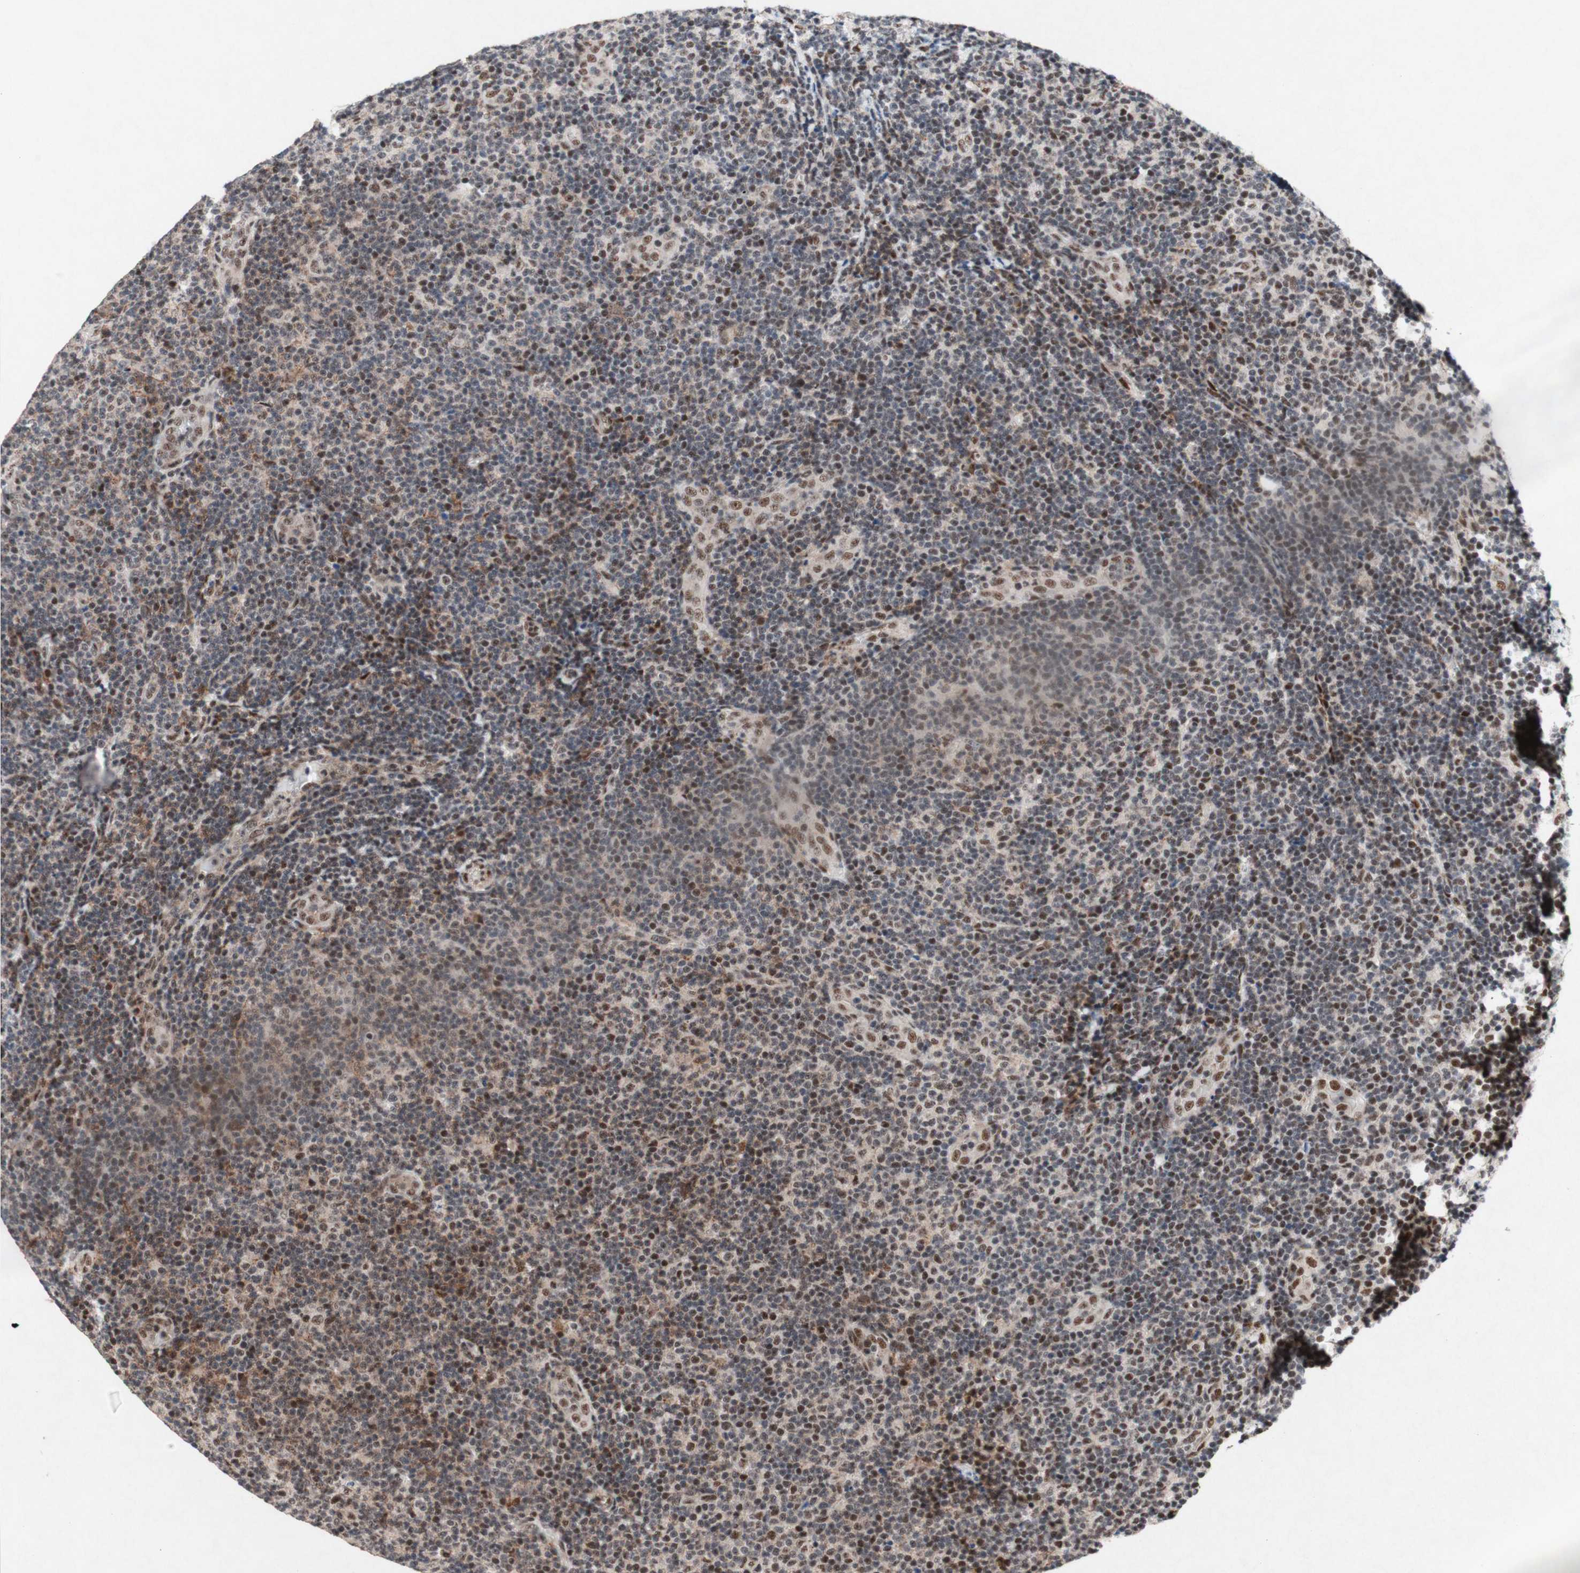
{"staining": {"intensity": "moderate", "quantity": "25%-75%", "location": "nuclear"}, "tissue": "lymphoma", "cell_type": "Tumor cells", "image_type": "cancer", "snomed": [{"axis": "morphology", "description": "Malignant lymphoma, non-Hodgkin's type, Low grade"}, {"axis": "topography", "description": "Lymph node"}], "caption": "About 25%-75% of tumor cells in human malignant lymphoma, non-Hodgkin's type (low-grade) show moderate nuclear protein staining as visualized by brown immunohistochemical staining.", "gene": "TLE1", "patient": {"sex": "male", "age": 83}}